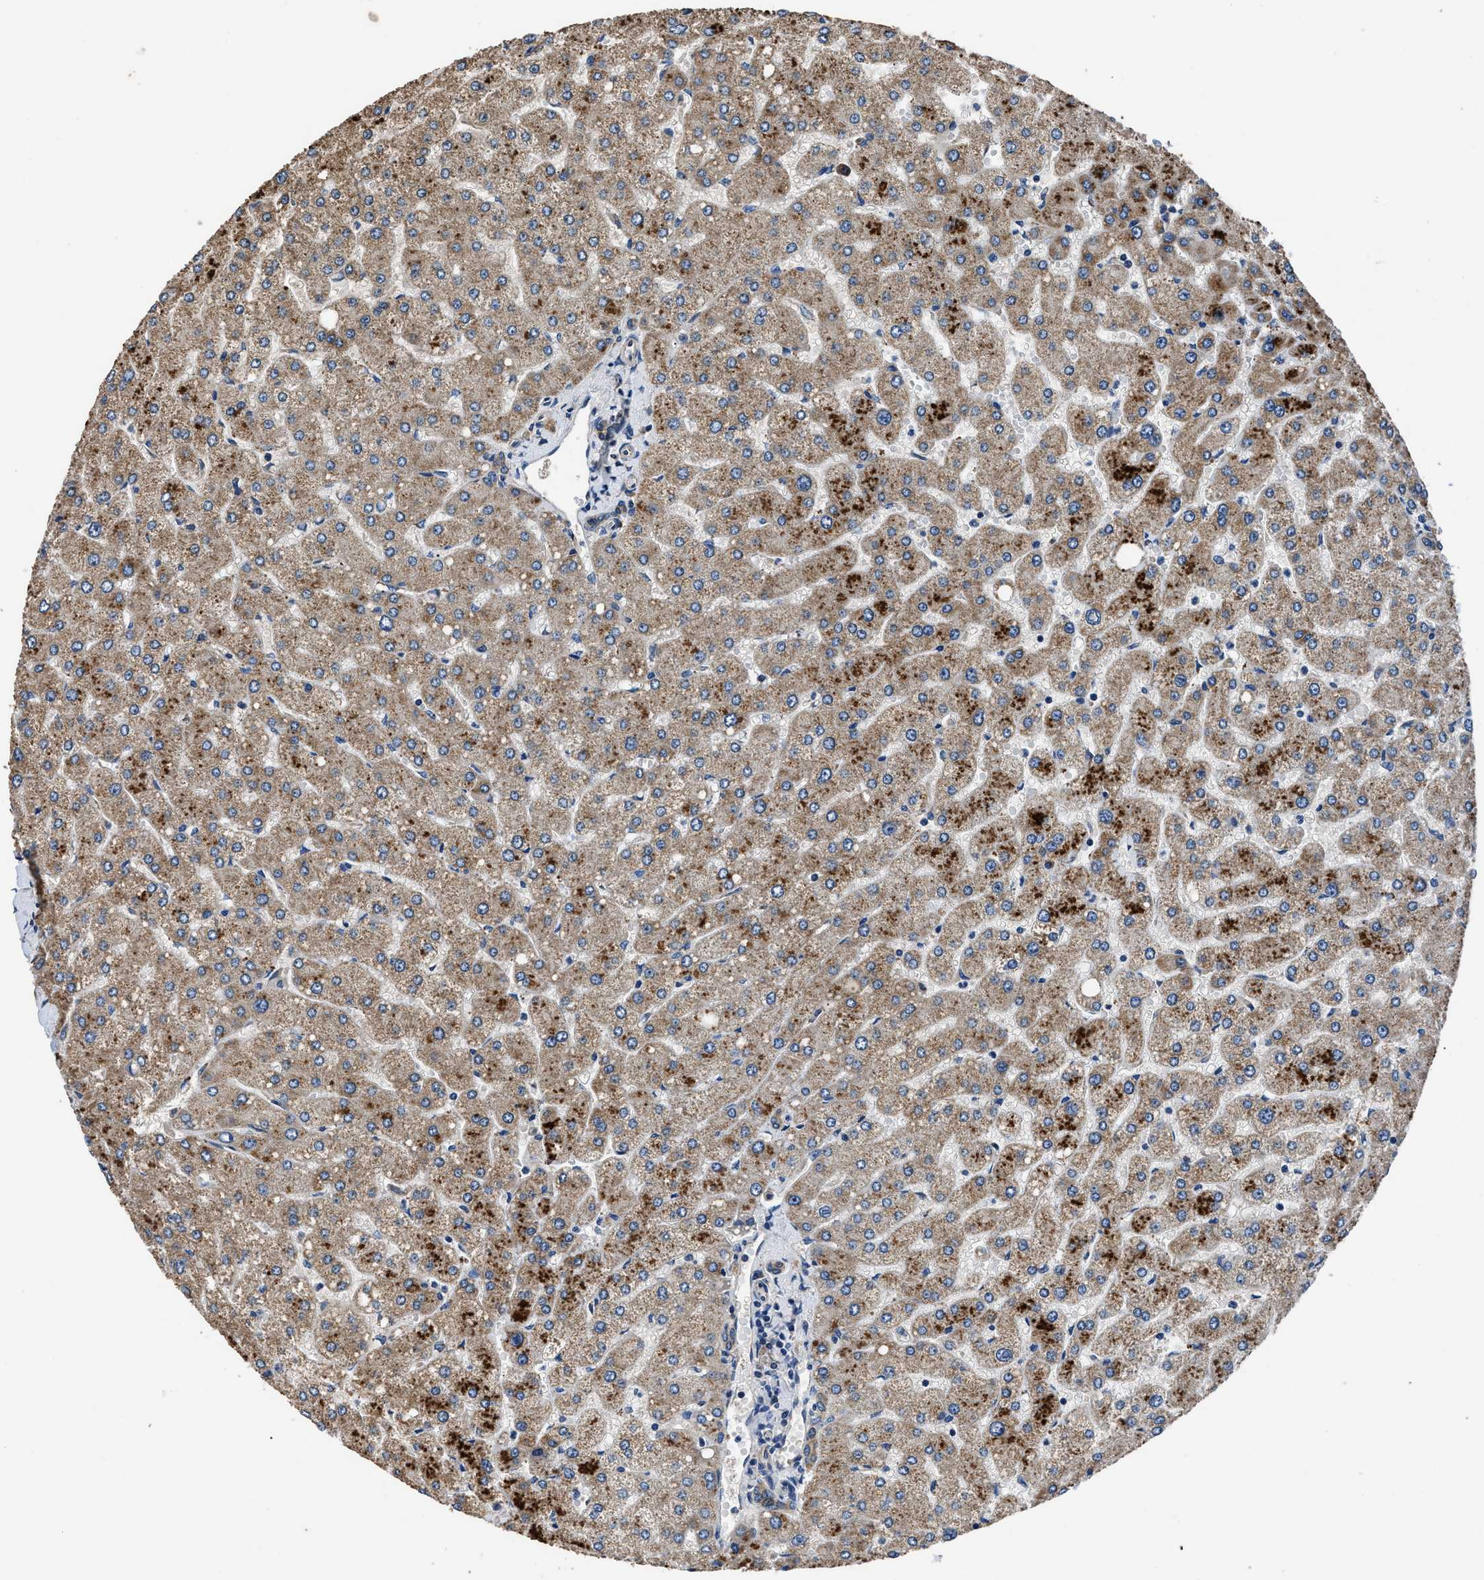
{"staining": {"intensity": "weak", "quantity": ">75%", "location": "cytoplasmic/membranous"}, "tissue": "liver", "cell_type": "Cholangiocytes", "image_type": "normal", "snomed": [{"axis": "morphology", "description": "Normal tissue, NOS"}, {"axis": "topography", "description": "Liver"}], "caption": "Unremarkable liver demonstrates weak cytoplasmic/membranous staining in approximately >75% of cholangiocytes, visualized by immunohistochemistry.", "gene": "DHRS7B", "patient": {"sex": "male", "age": 55}}